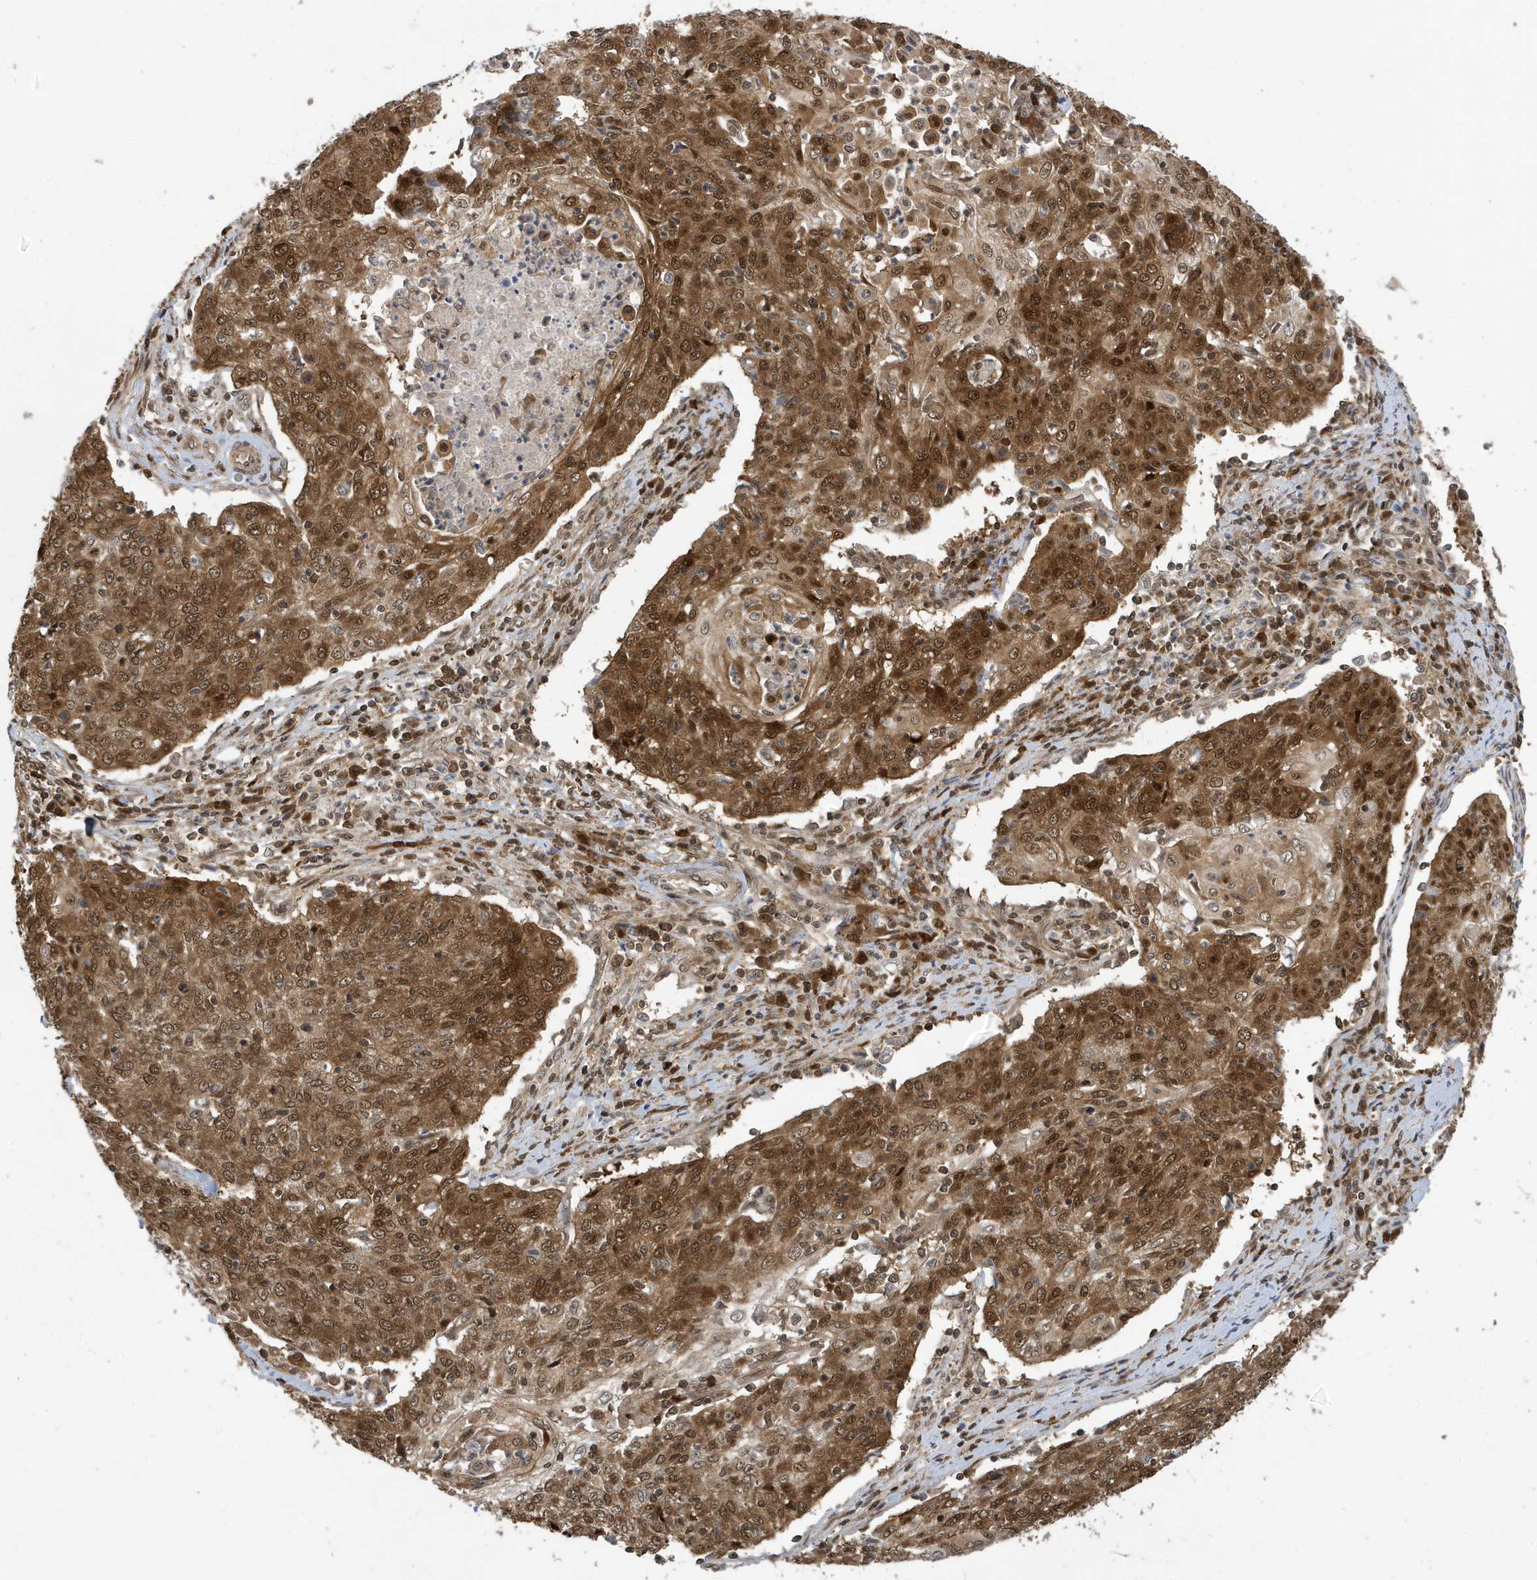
{"staining": {"intensity": "strong", "quantity": ">75%", "location": "cytoplasmic/membranous,nuclear"}, "tissue": "cervical cancer", "cell_type": "Tumor cells", "image_type": "cancer", "snomed": [{"axis": "morphology", "description": "Squamous cell carcinoma, NOS"}, {"axis": "topography", "description": "Cervix"}], "caption": "Strong cytoplasmic/membranous and nuclear staining for a protein is seen in approximately >75% of tumor cells of squamous cell carcinoma (cervical) using immunohistochemistry.", "gene": "UBQLN1", "patient": {"sex": "female", "age": 48}}